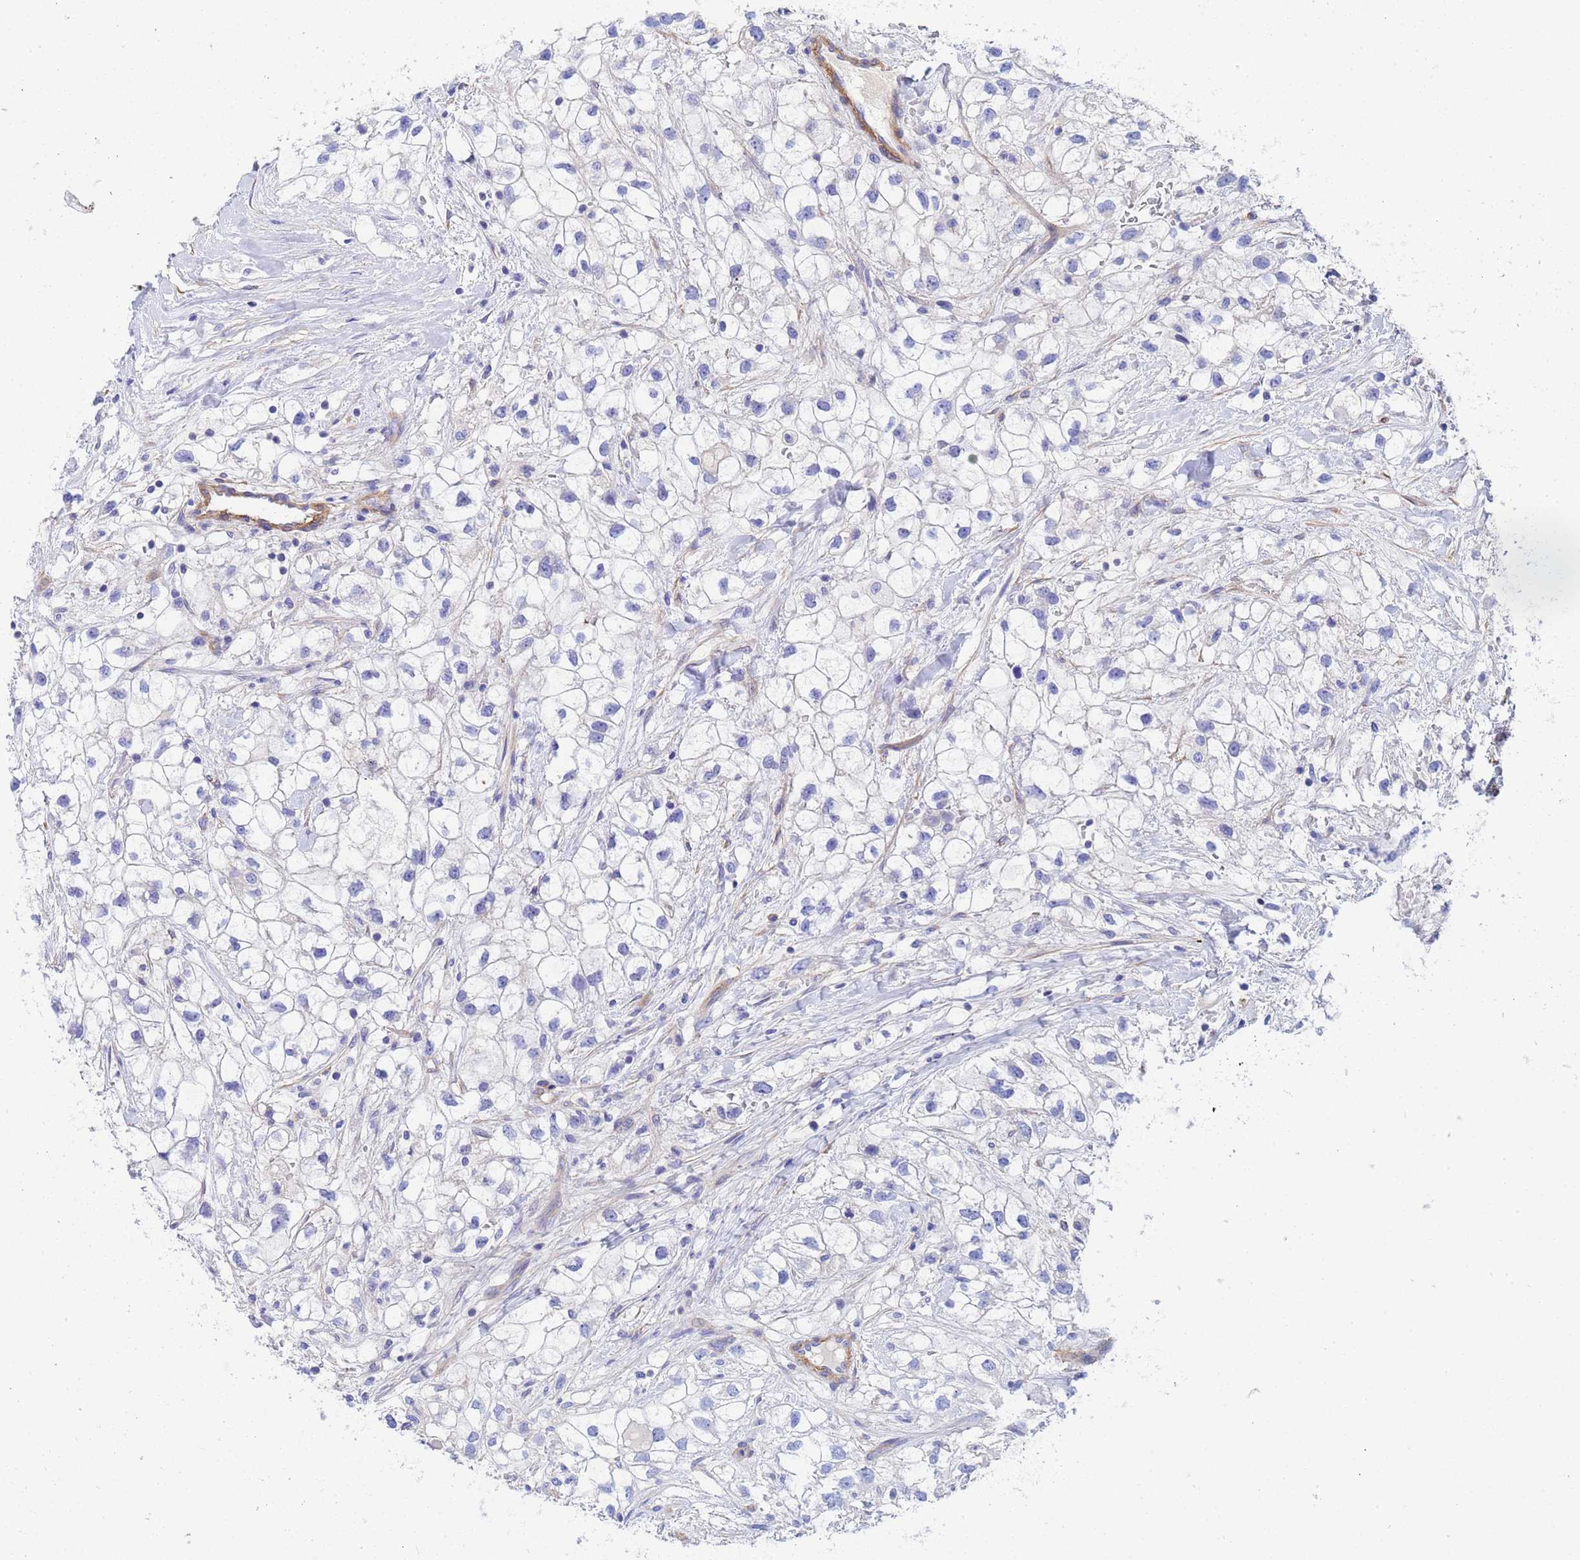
{"staining": {"intensity": "negative", "quantity": "none", "location": "none"}, "tissue": "renal cancer", "cell_type": "Tumor cells", "image_type": "cancer", "snomed": [{"axis": "morphology", "description": "Adenocarcinoma, NOS"}, {"axis": "topography", "description": "Kidney"}], "caption": "IHC histopathology image of human renal cancer stained for a protein (brown), which demonstrates no expression in tumor cells.", "gene": "CST4", "patient": {"sex": "male", "age": 59}}